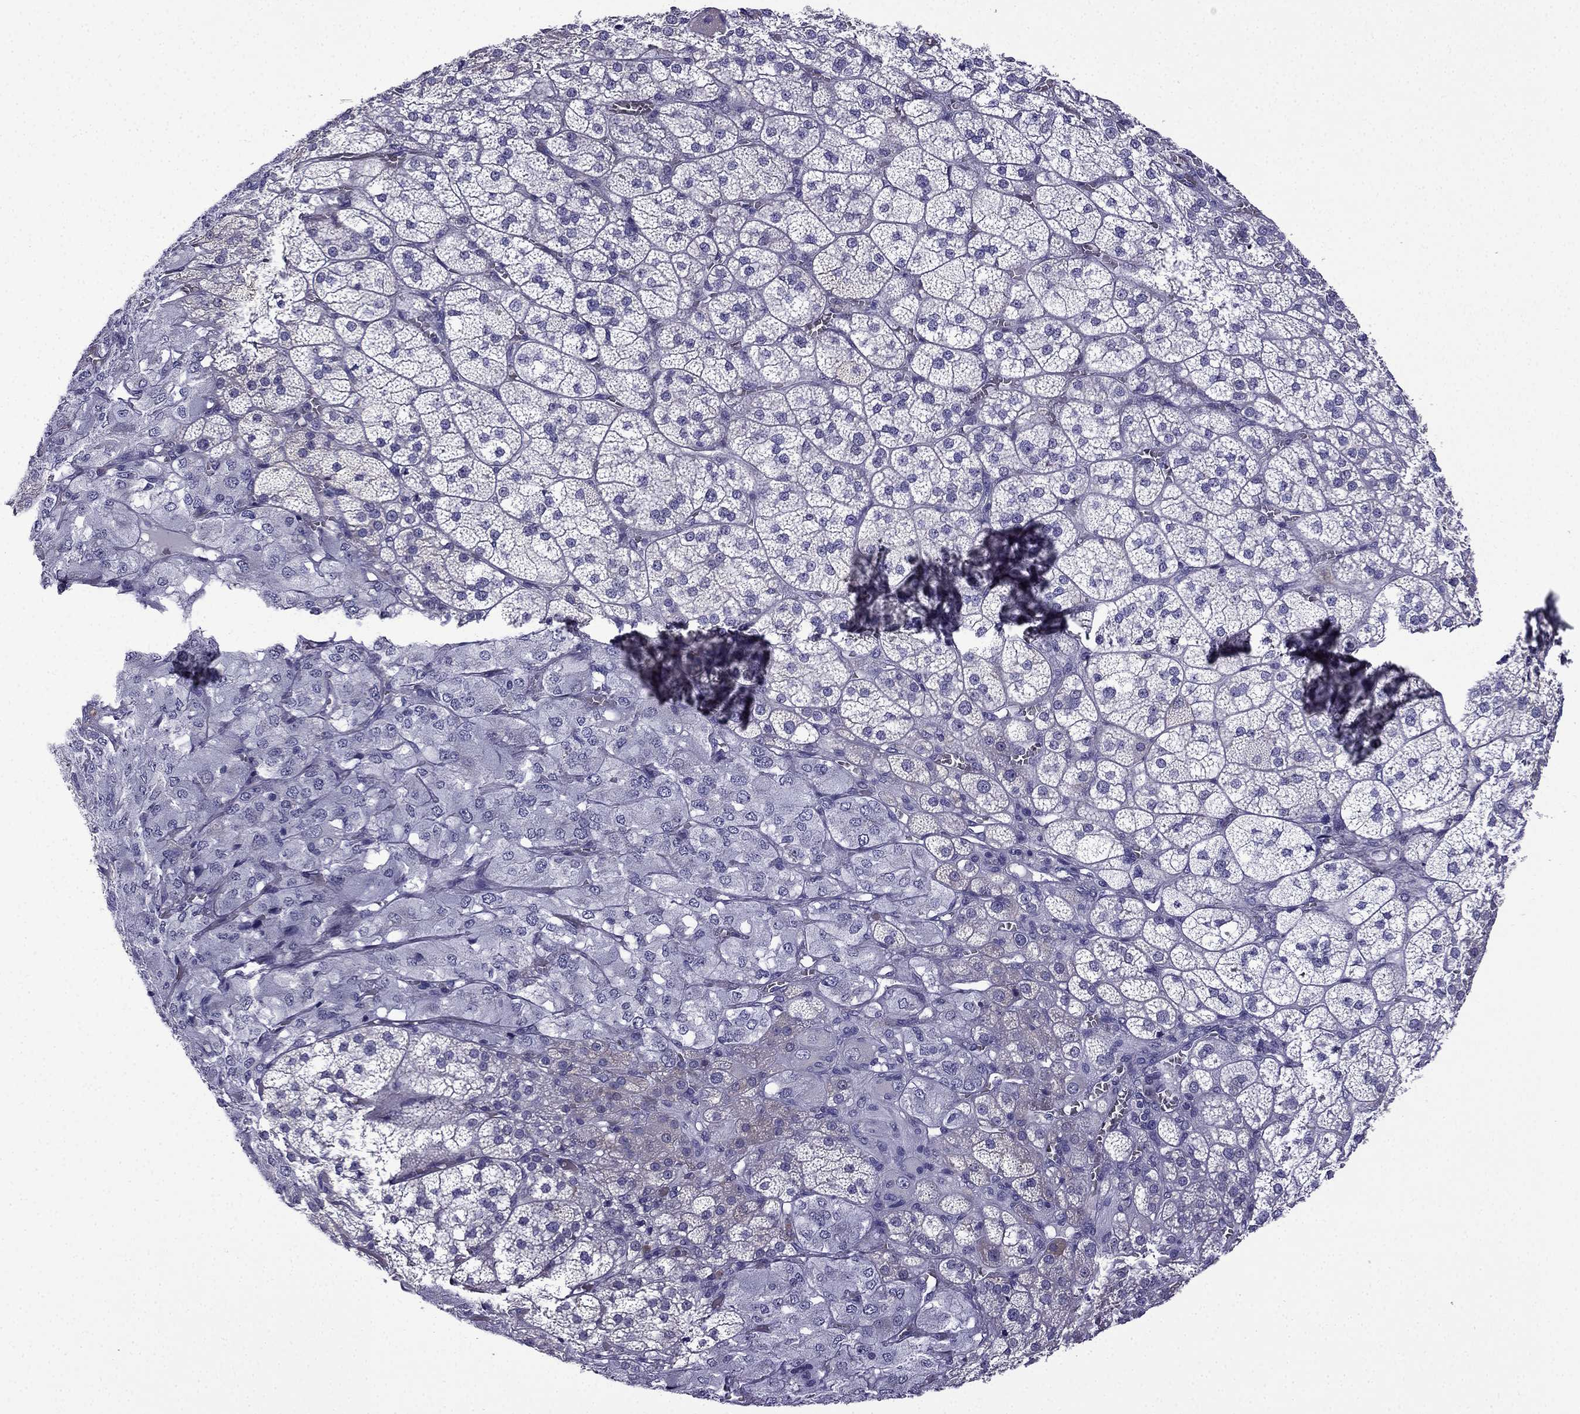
{"staining": {"intensity": "negative", "quantity": "none", "location": "none"}, "tissue": "adrenal gland", "cell_type": "Glandular cells", "image_type": "normal", "snomed": [{"axis": "morphology", "description": "Normal tissue, NOS"}, {"axis": "topography", "description": "Adrenal gland"}], "caption": "Immunohistochemical staining of normal adrenal gland reveals no significant expression in glandular cells.", "gene": "TSSK4", "patient": {"sex": "female", "age": 60}}